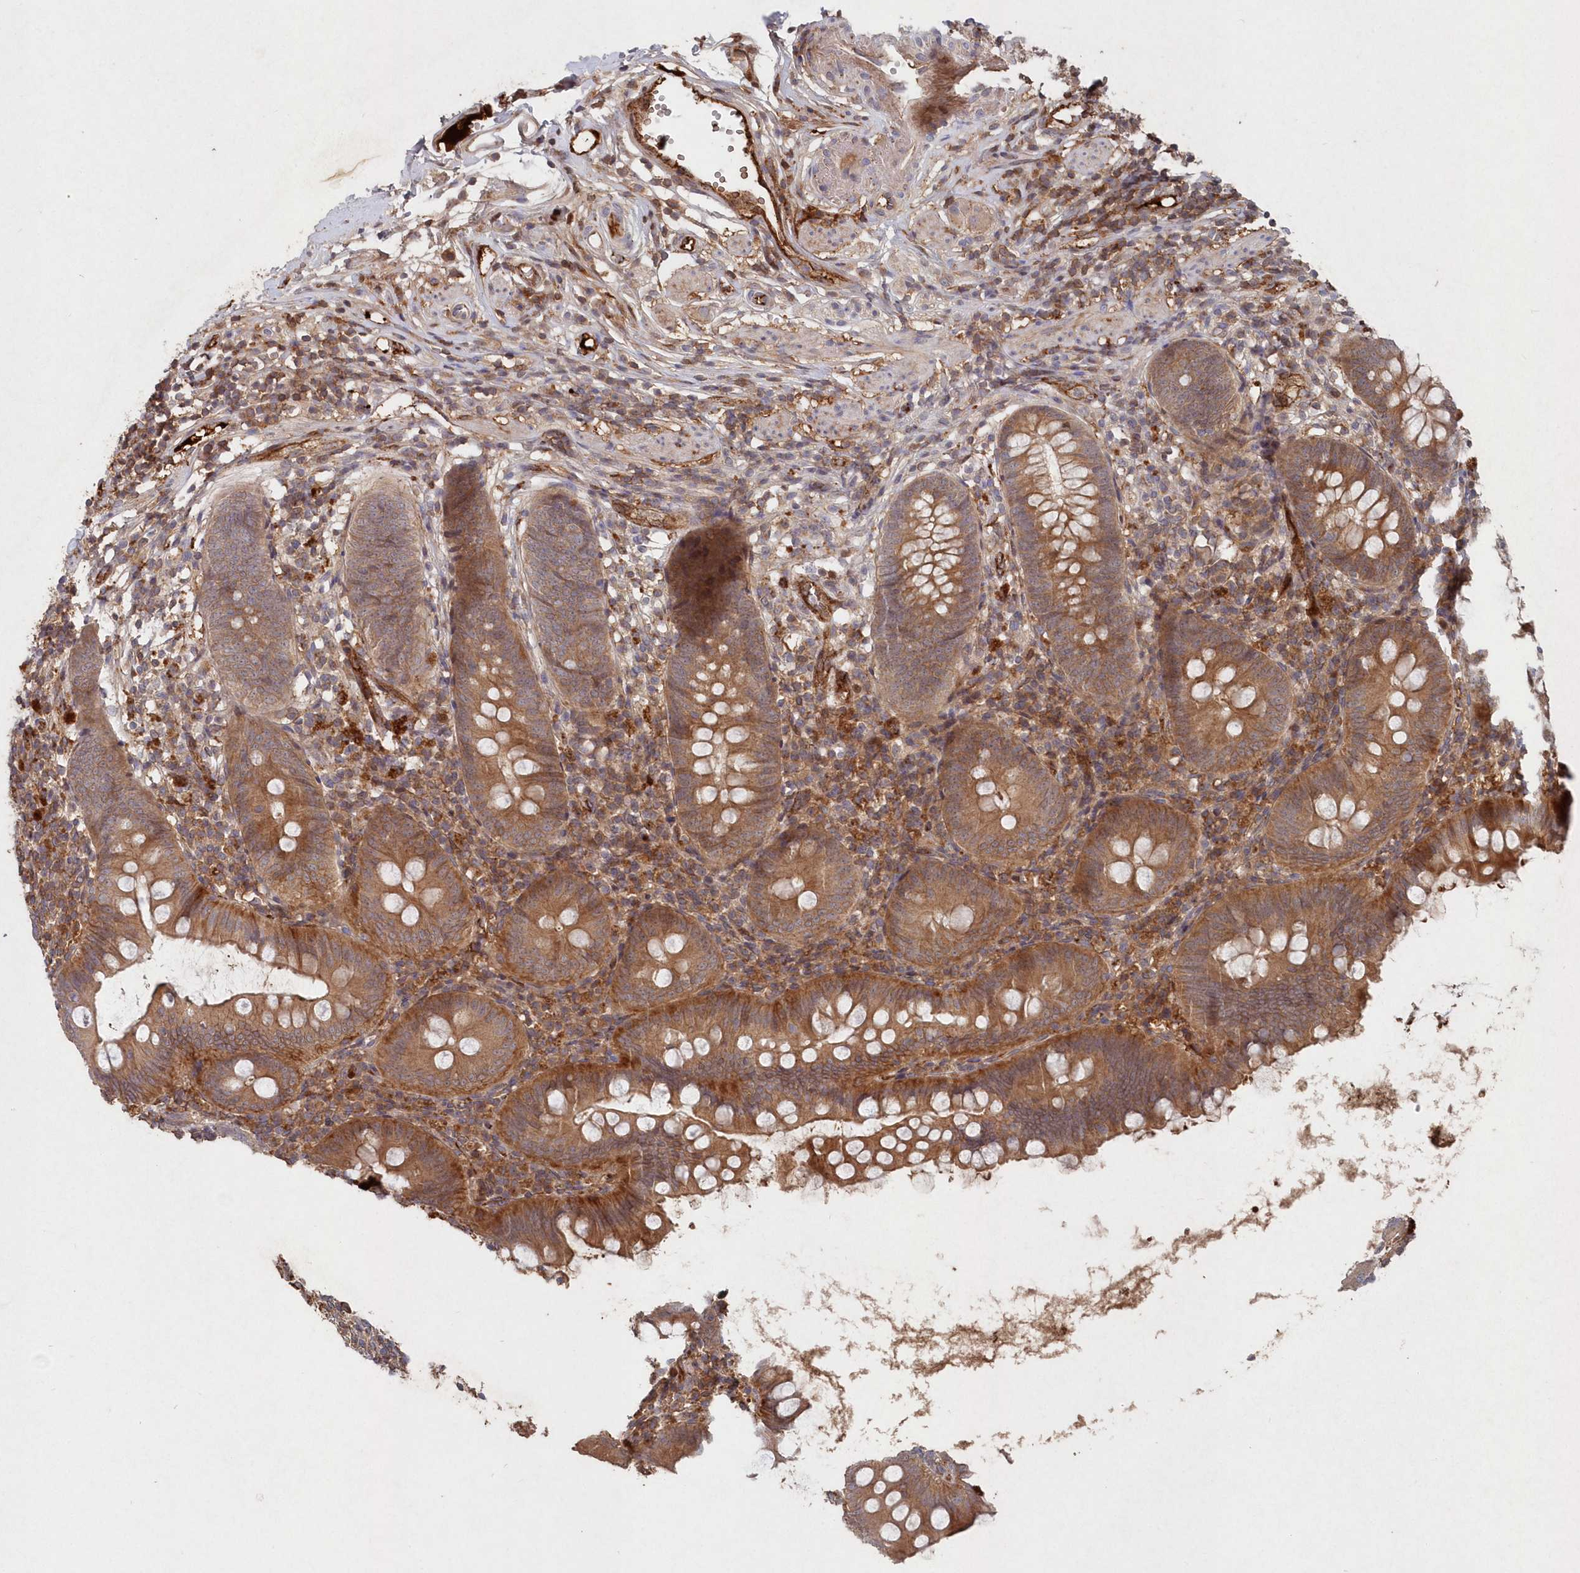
{"staining": {"intensity": "moderate", "quantity": ">75%", "location": "cytoplasmic/membranous"}, "tissue": "appendix", "cell_type": "Glandular cells", "image_type": "normal", "snomed": [{"axis": "morphology", "description": "Normal tissue, NOS"}, {"axis": "topography", "description": "Appendix"}], "caption": "Moderate cytoplasmic/membranous staining for a protein is seen in approximately >75% of glandular cells of benign appendix using IHC.", "gene": "ABHD14B", "patient": {"sex": "female", "age": 62}}